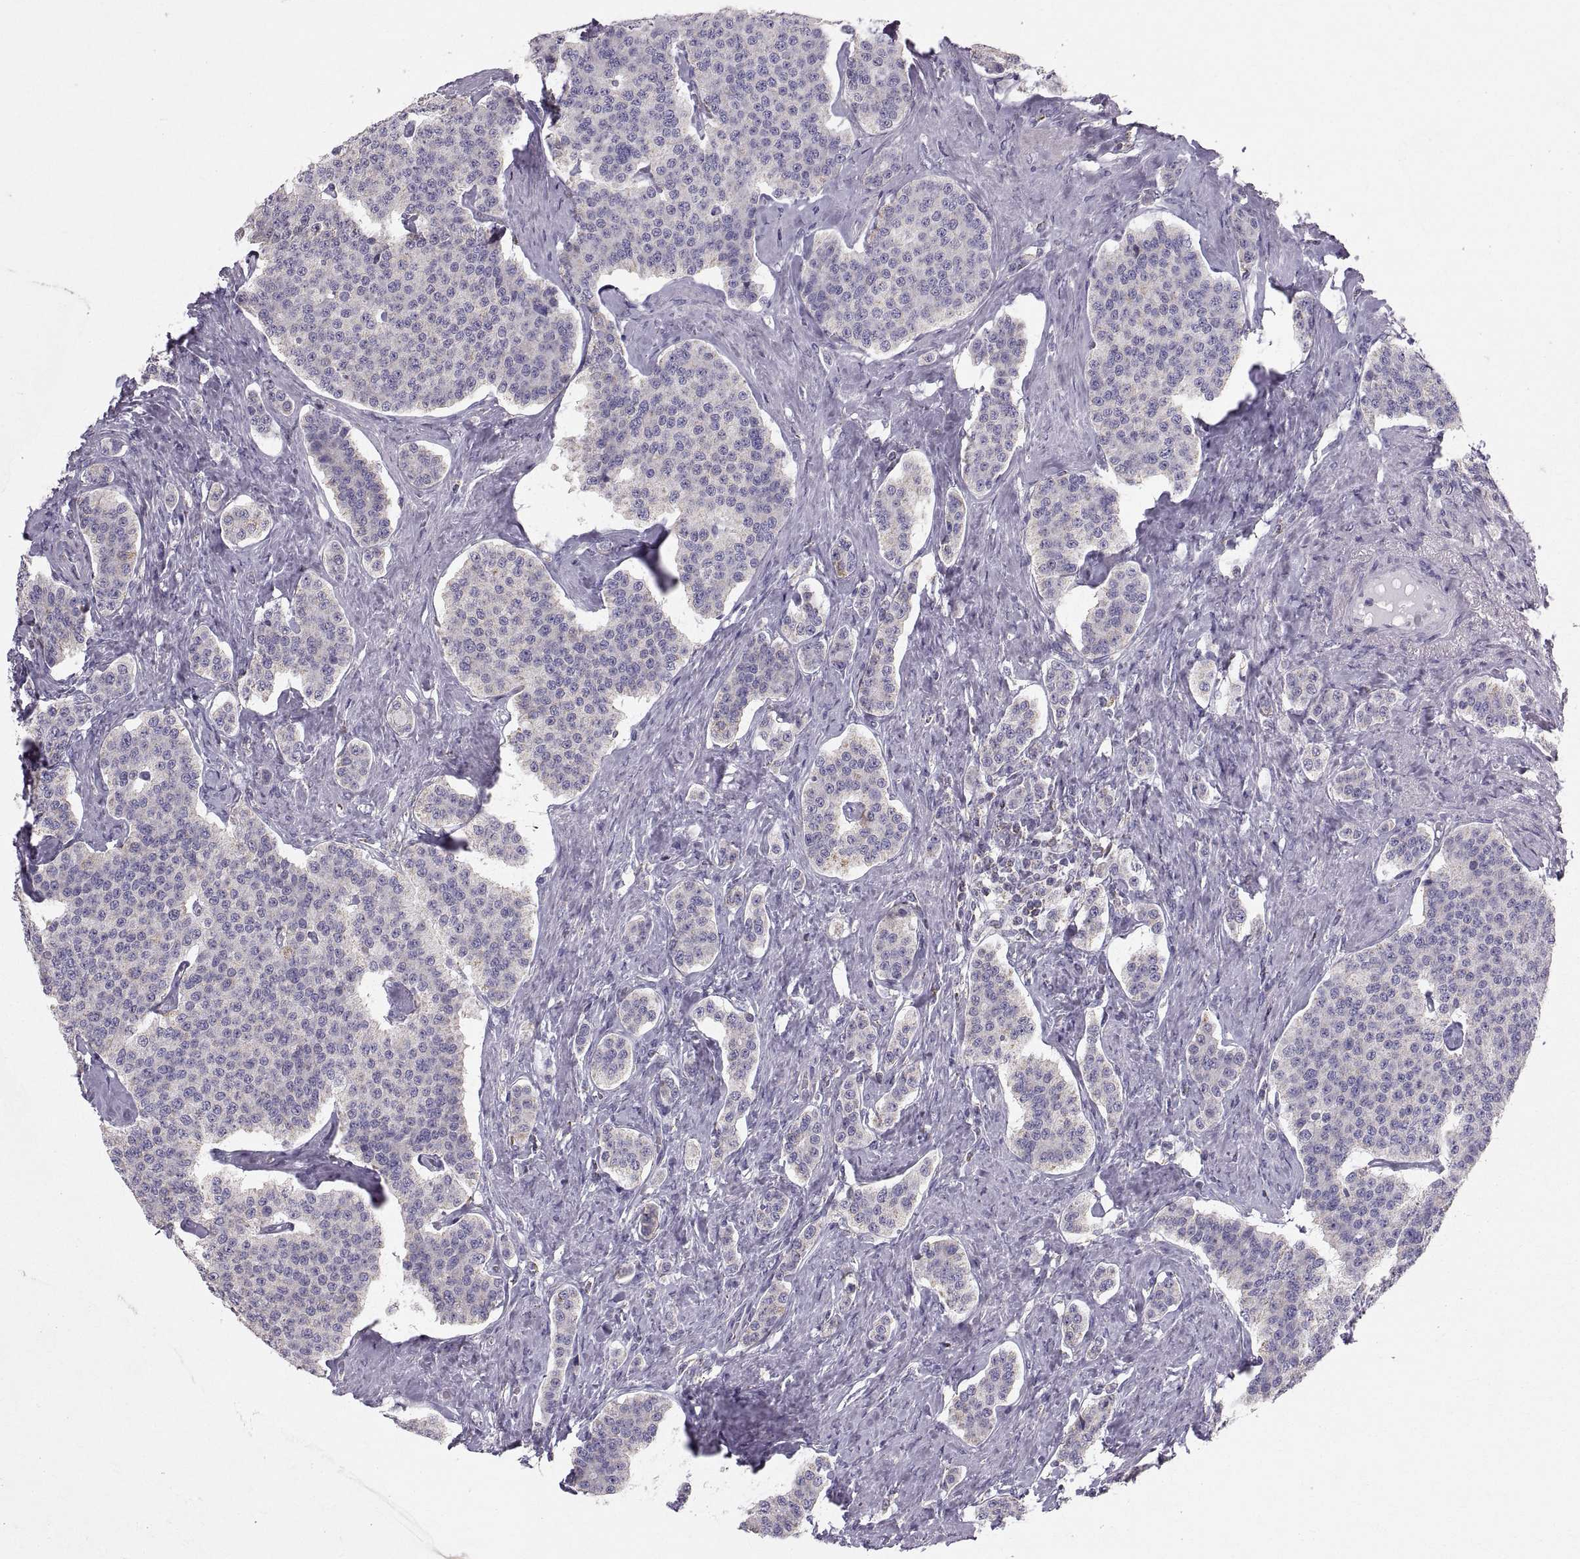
{"staining": {"intensity": "negative", "quantity": "none", "location": "none"}, "tissue": "carcinoid", "cell_type": "Tumor cells", "image_type": "cancer", "snomed": [{"axis": "morphology", "description": "Carcinoid, malignant, NOS"}, {"axis": "topography", "description": "Small intestine"}], "caption": "A histopathology image of human carcinoid (malignant) is negative for staining in tumor cells.", "gene": "STMND1", "patient": {"sex": "female", "age": 58}}